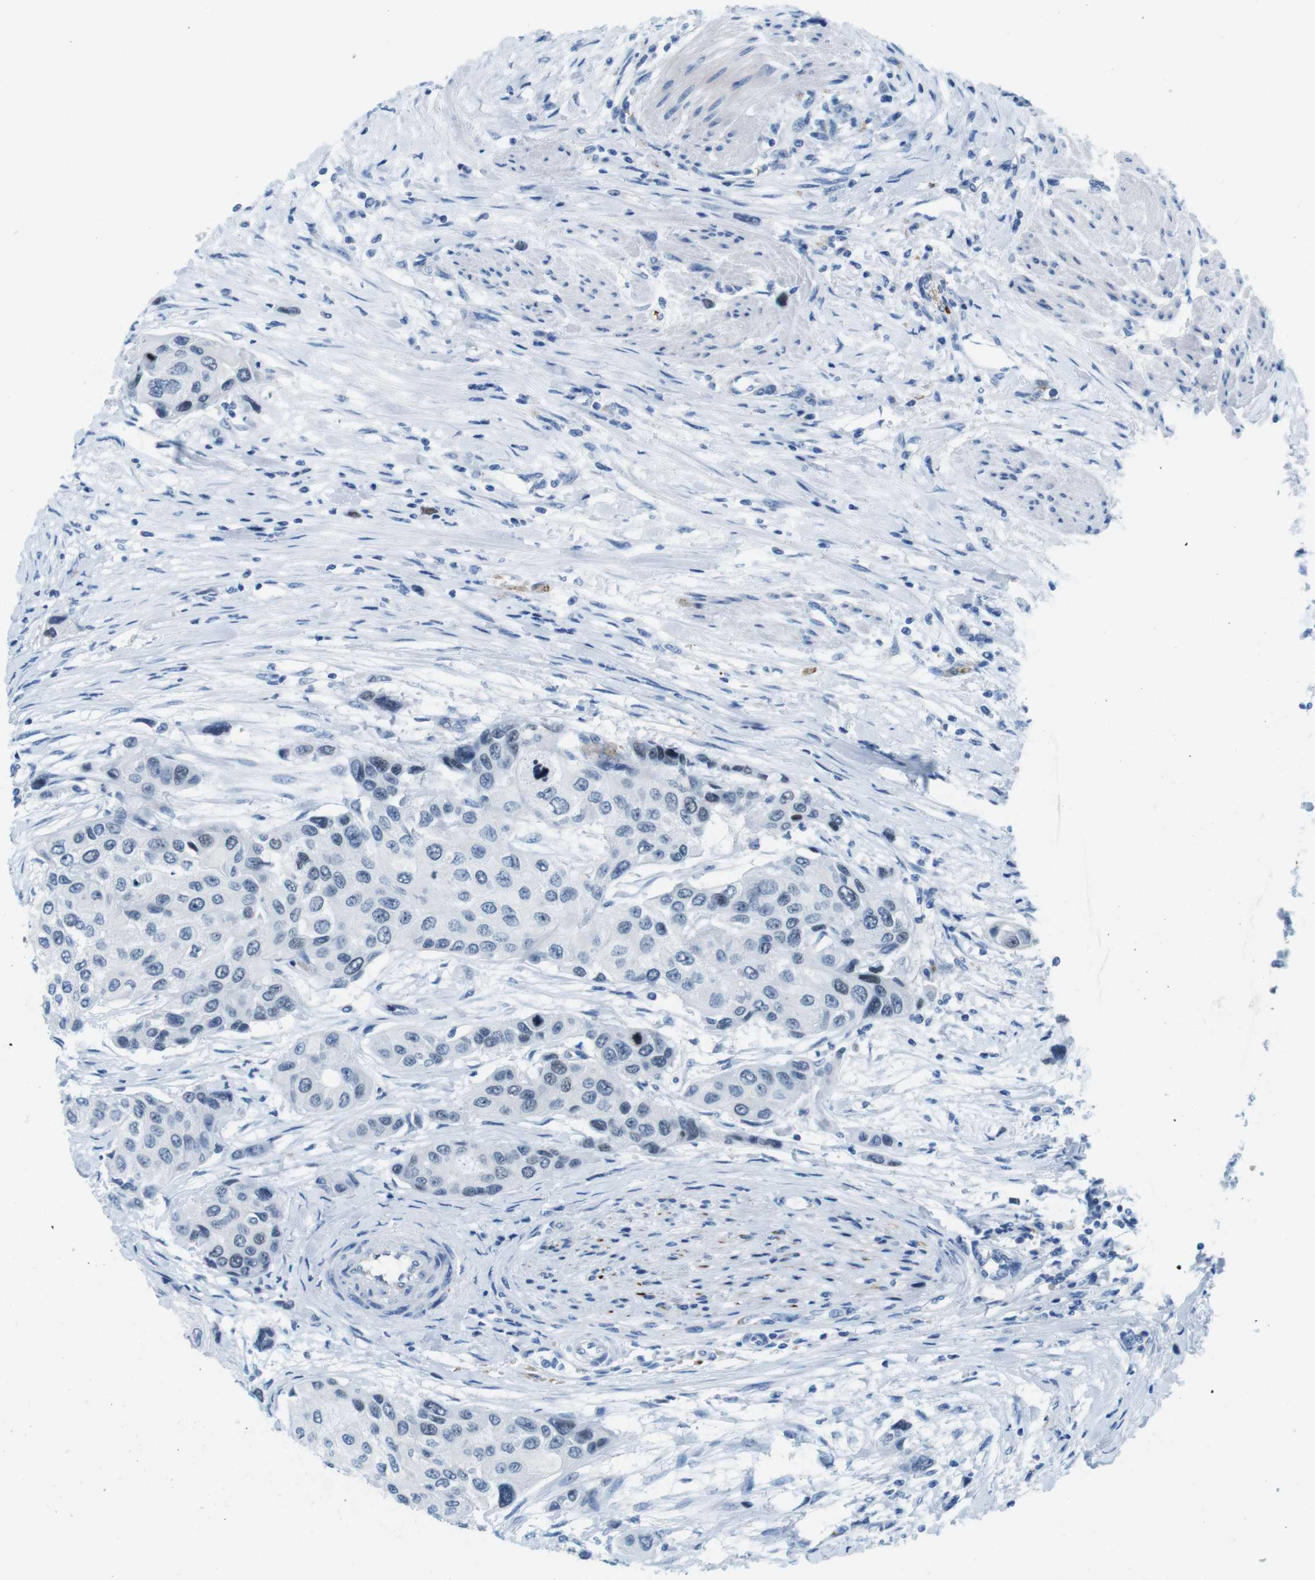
{"staining": {"intensity": "negative", "quantity": "none", "location": "none"}, "tissue": "urothelial cancer", "cell_type": "Tumor cells", "image_type": "cancer", "snomed": [{"axis": "morphology", "description": "Urothelial carcinoma, High grade"}, {"axis": "topography", "description": "Urinary bladder"}], "caption": "Urothelial carcinoma (high-grade) was stained to show a protein in brown. There is no significant staining in tumor cells.", "gene": "TFAP2C", "patient": {"sex": "female", "age": 56}}